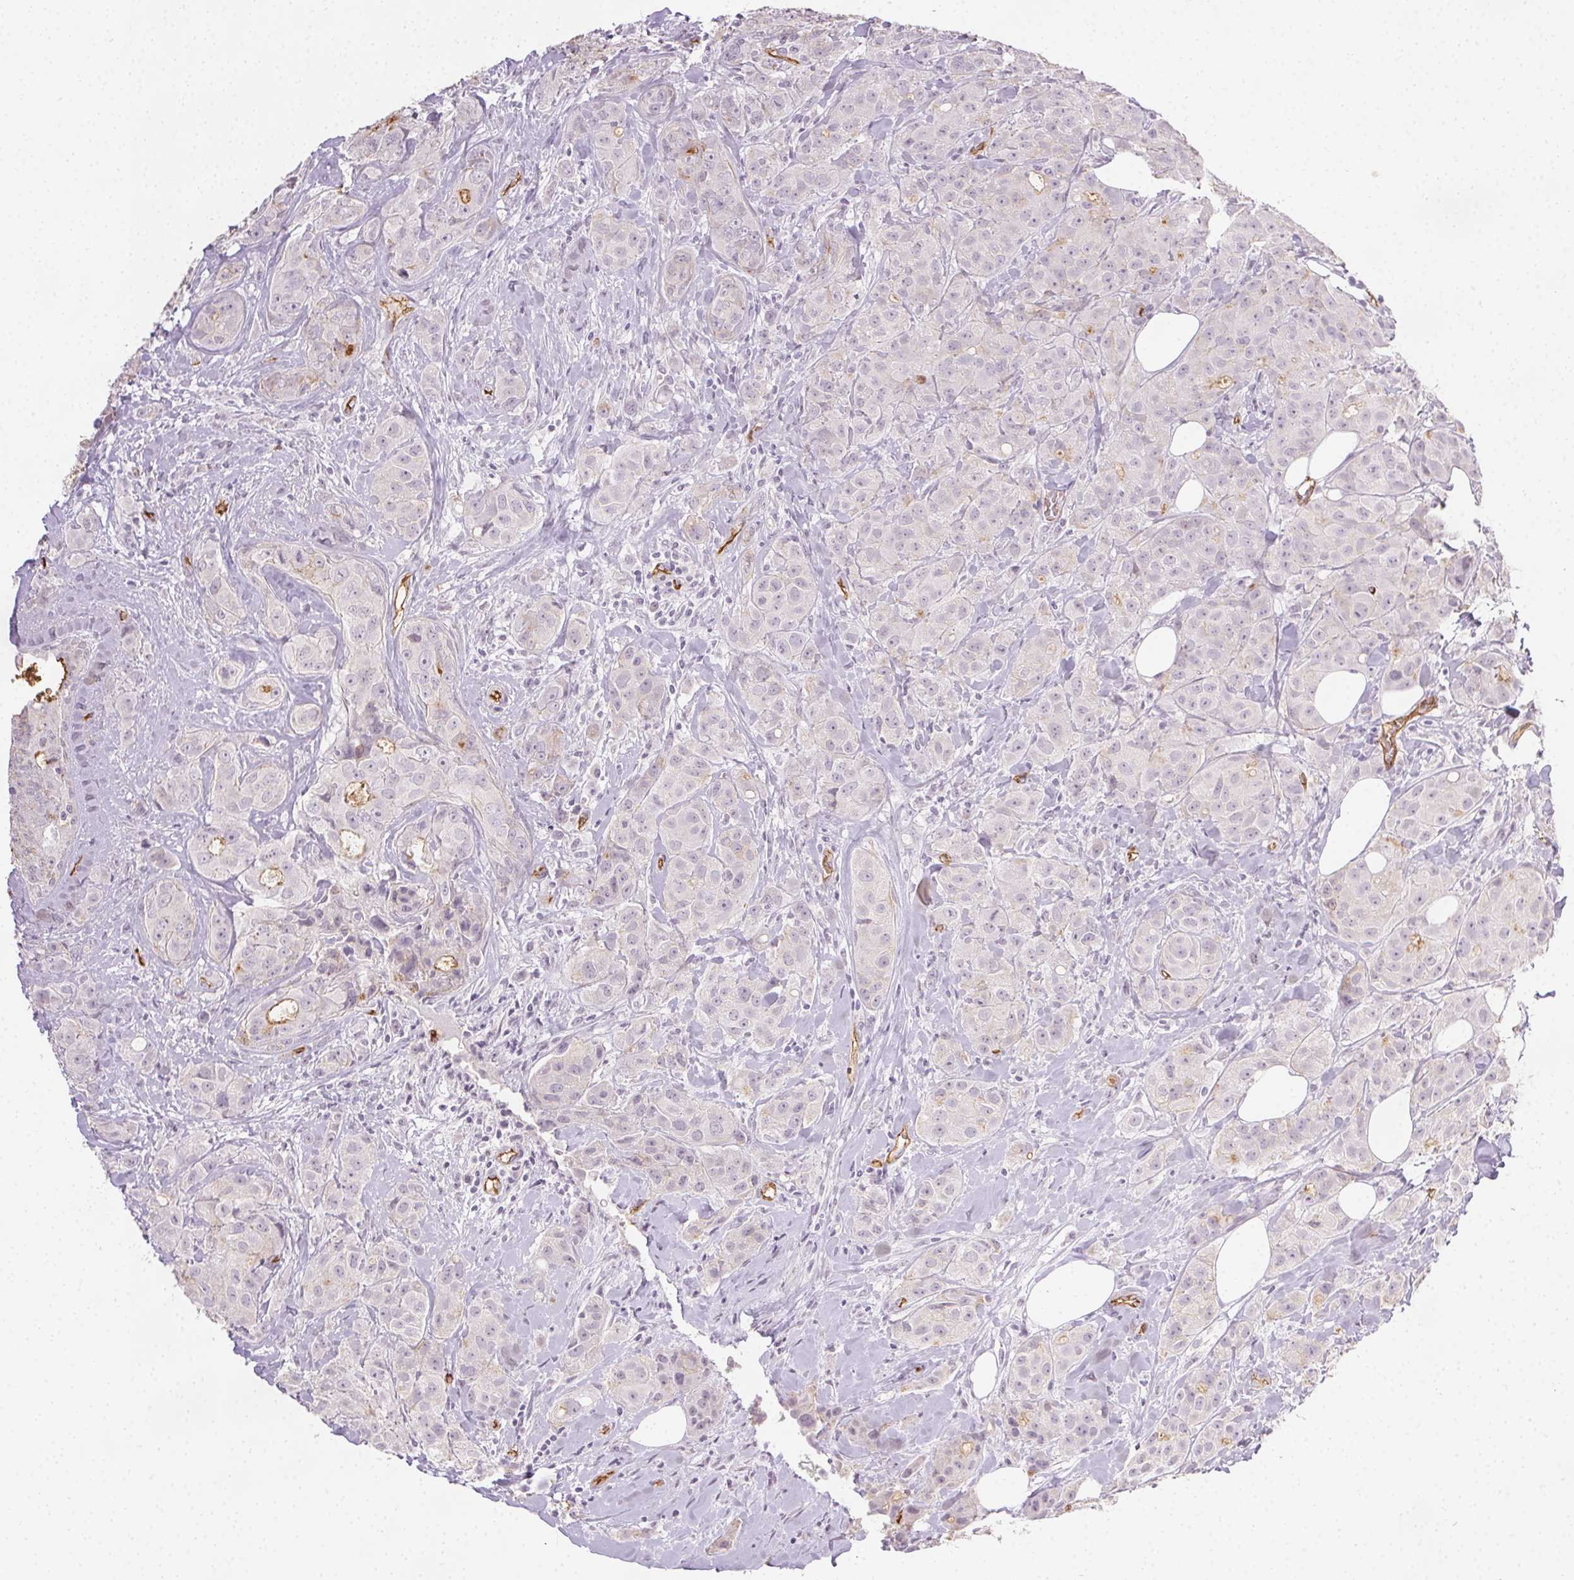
{"staining": {"intensity": "negative", "quantity": "none", "location": "none"}, "tissue": "breast cancer", "cell_type": "Tumor cells", "image_type": "cancer", "snomed": [{"axis": "morphology", "description": "Duct carcinoma"}, {"axis": "topography", "description": "Breast"}], "caption": "High power microscopy photomicrograph of an IHC micrograph of breast invasive ductal carcinoma, revealing no significant expression in tumor cells. (DAB IHC with hematoxylin counter stain).", "gene": "PODXL", "patient": {"sex": "female", "age": 43}}